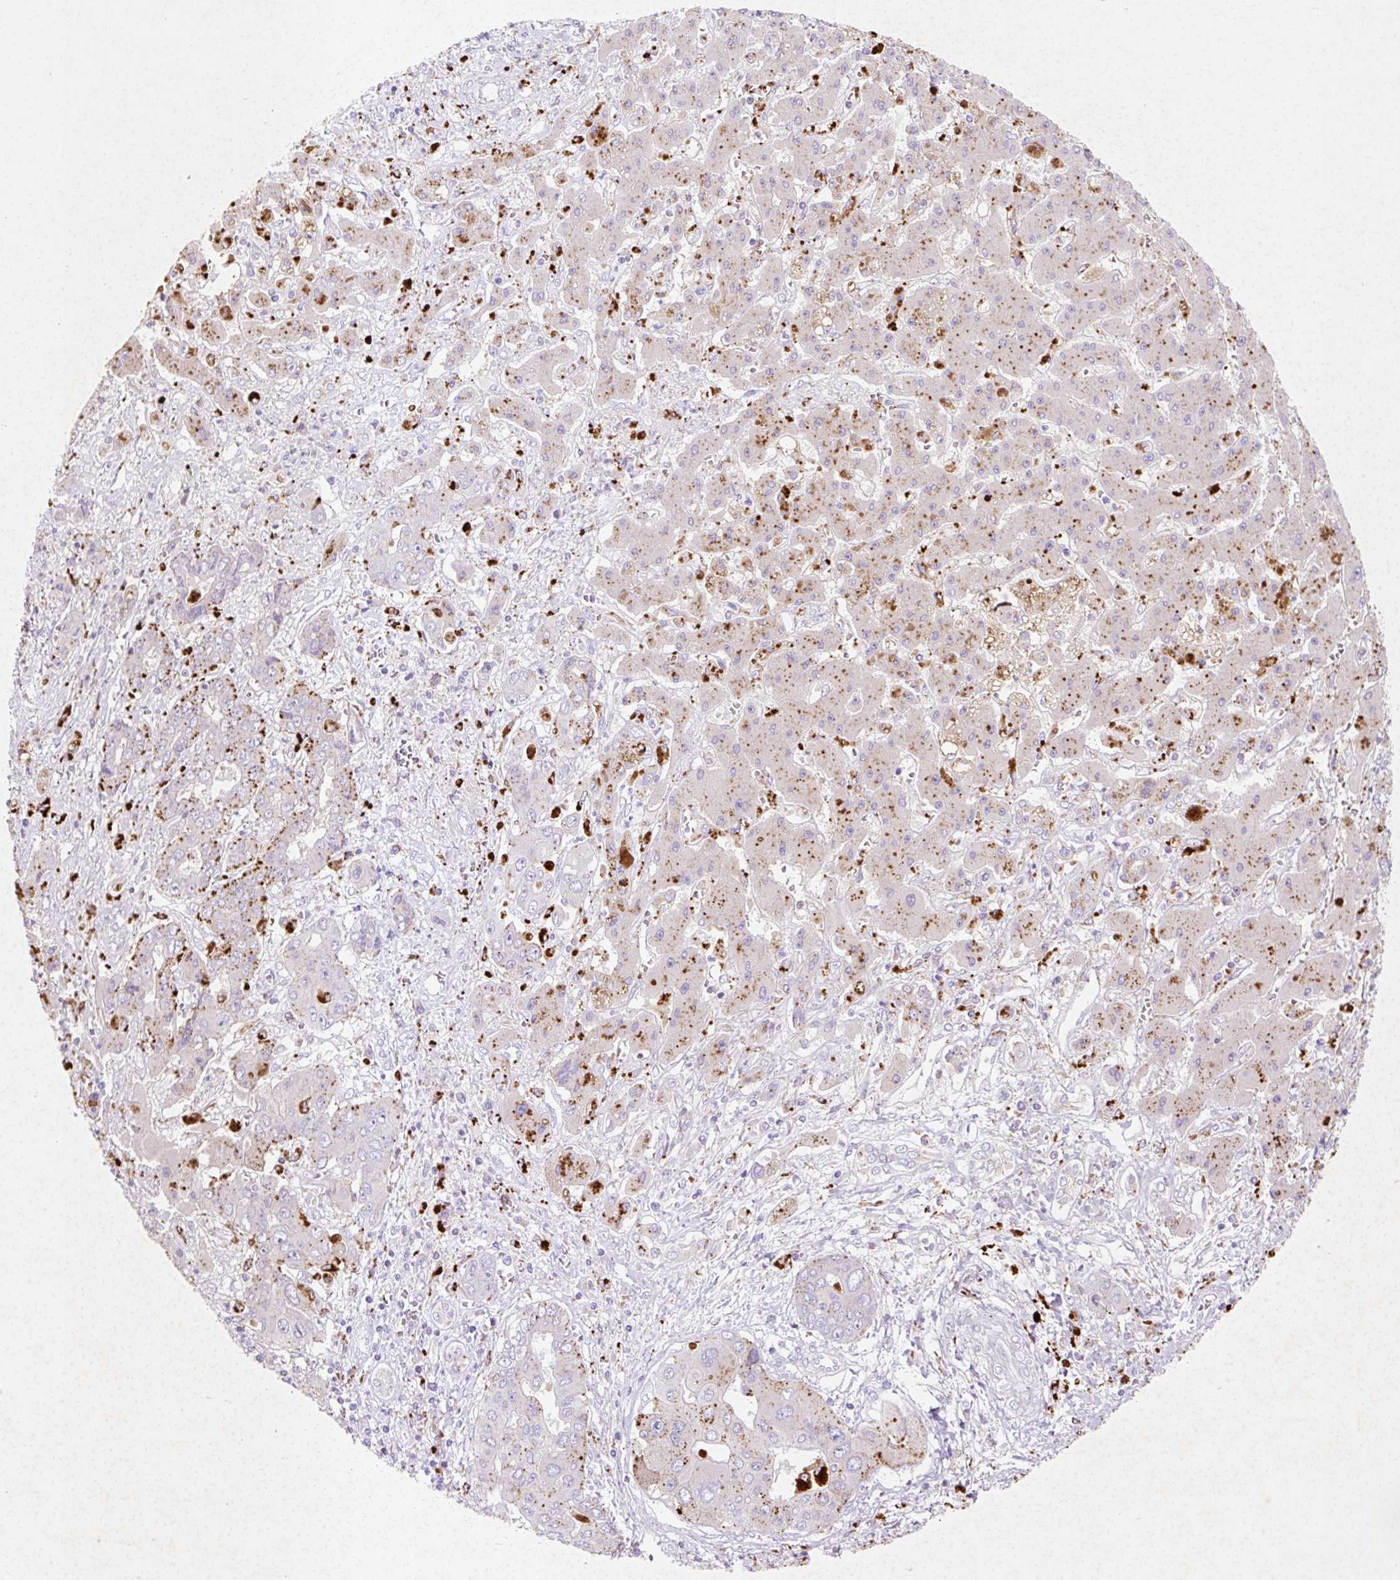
{"staining": {"intensity": "moderate", "quantity": "25%-75%", "location": "cytoplasmic/membranous"}, "tissue": "liver cancer", "cell_type": "Tumor cells", "image_type": "cancer", "snomed": [{"axis": "morphology", "description": "Cholangiocarcinoma"}, {"axis": "topography", "description": "Liver"}], "caption": "DAB immunohistochemical staining of liver cancer (cholangiocarcinoma) exhibits moderate cytoplasmic/membranous protein staining in about 25%-75% of tumor cells. (DAB IHC, brown staining for protein, blue staining for nuclei).", "gene": "HEXA", "patient": {"sex": "male", "age": 67}}